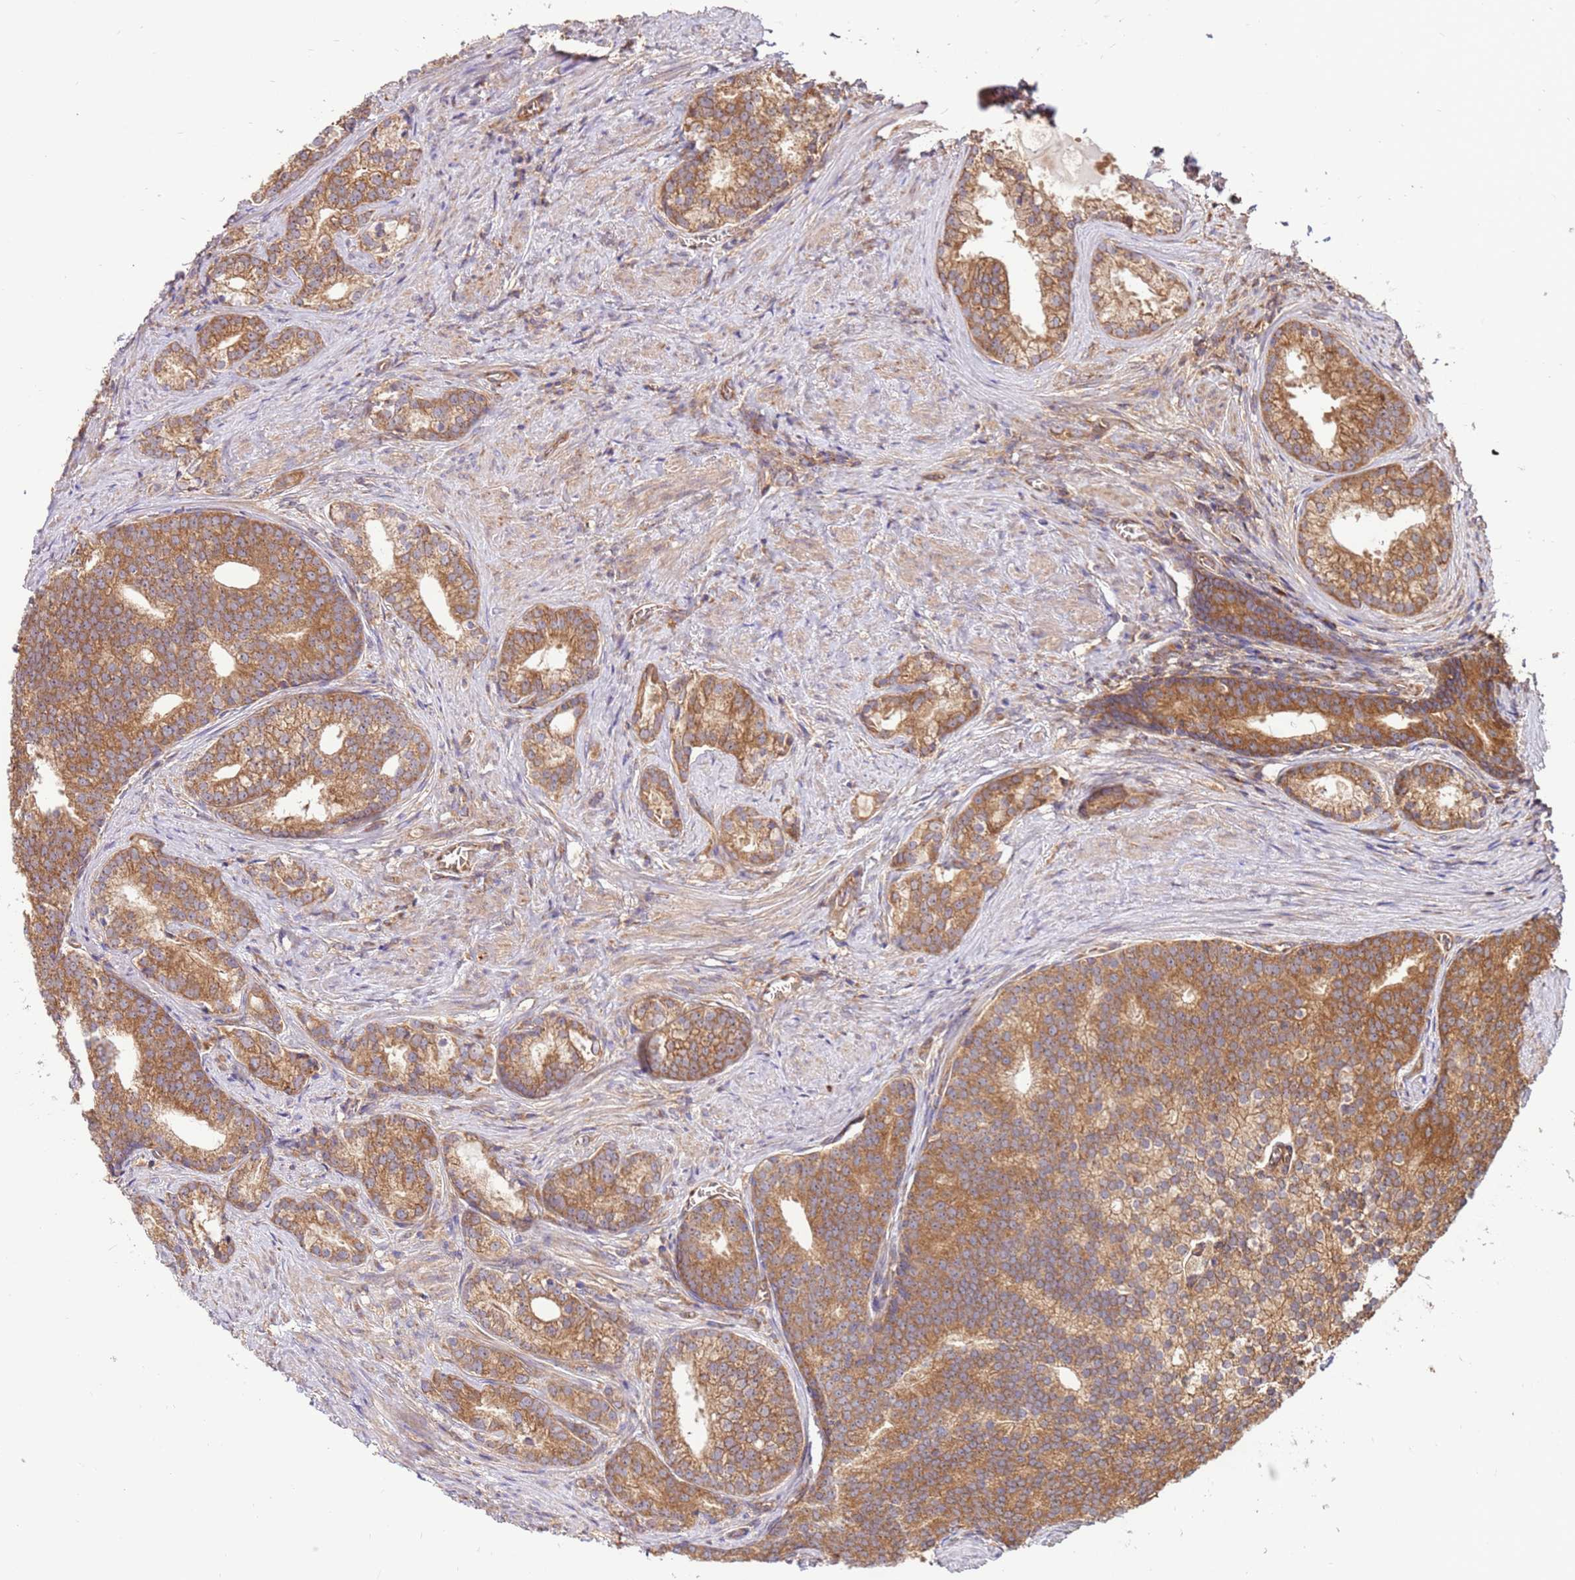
{"staining": {"intensity": "moderate", "quantity": ">75%", "location": "cytoplasmic/membranous"}, "tissue": "prostate cancer", "cell_type": "Tumor cells", "image_type": "cancer", "snomed": [{"axis": "morphology", "description": "Adenocarcinoma, Low grade"}, {"axis": "topography", "description": "Prostate"}], "caption": "Prostate cancer tissue demonstrates moderate cytoplasmic/membranous positivity in about >75% of tumor cells, visualized by immunohistochemistry.", "gene": "SLC44A5", "patient": {"sex": "male", "age": 71}}